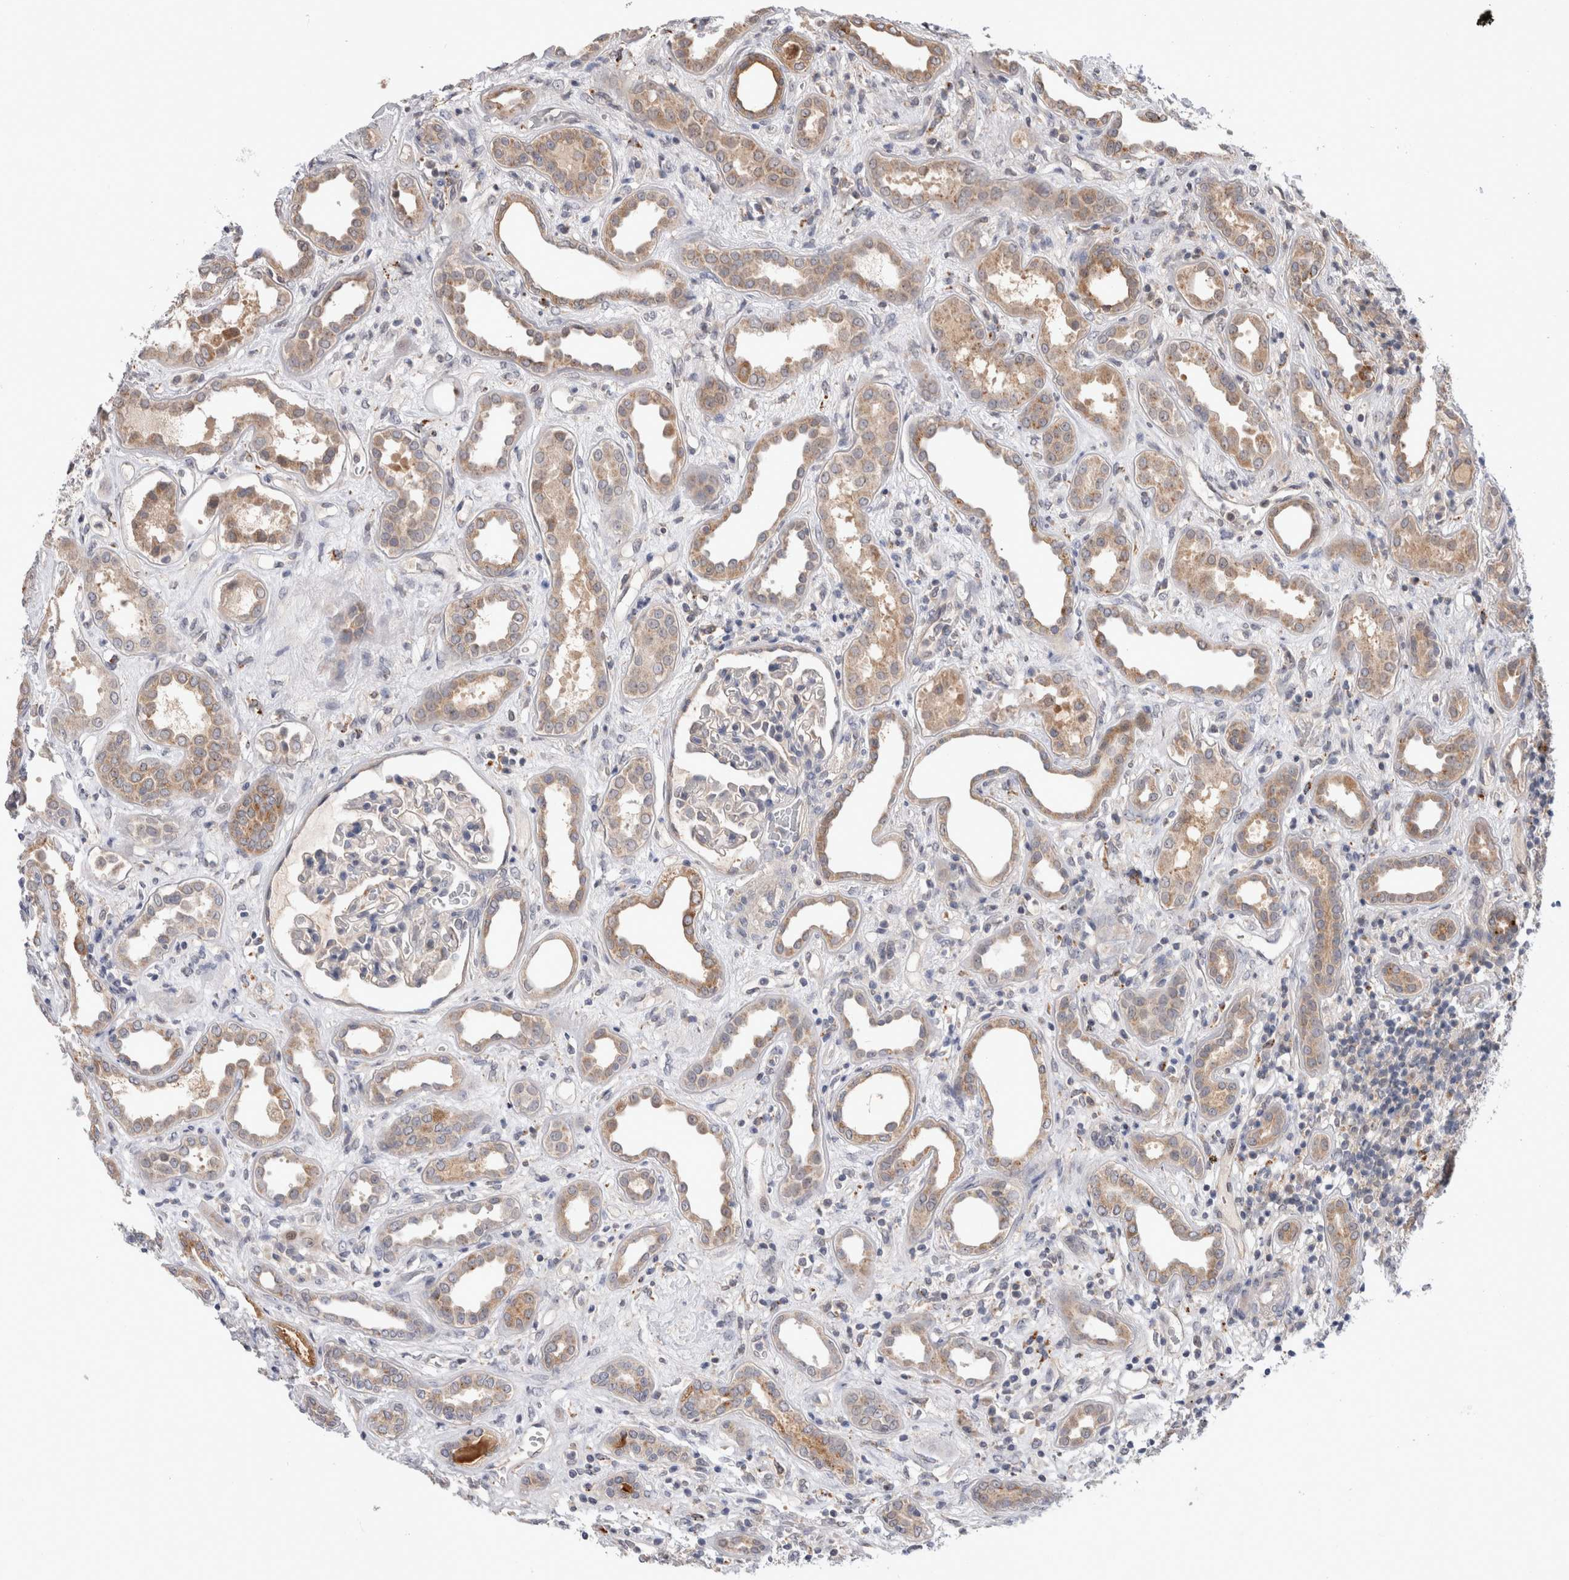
{"staining": {"intensity": "weak", "quantity": "25%-75%", "location": "cytoplasmic/membranous"}, "tissue": "kidney", "cell_type": "Cells in glomeruli", "image_type": "normal", "snomed": [{"axis": "morphology", "description": "Normal tissue, NOS"}, {"axis": "topography", "description": "Kidney"}], "caption": "A high-resolution micrograph shows immunohistochemistry staining of benign kidney, which exhibits weak cytoplasmic/membranous positivity in about 25%-75% of cells in glomeruli. (Brightfield microscopy of DAB IHC at high magnification).", "gene": "MRPL37", "patient": {"sex": "male", "age": 59}}